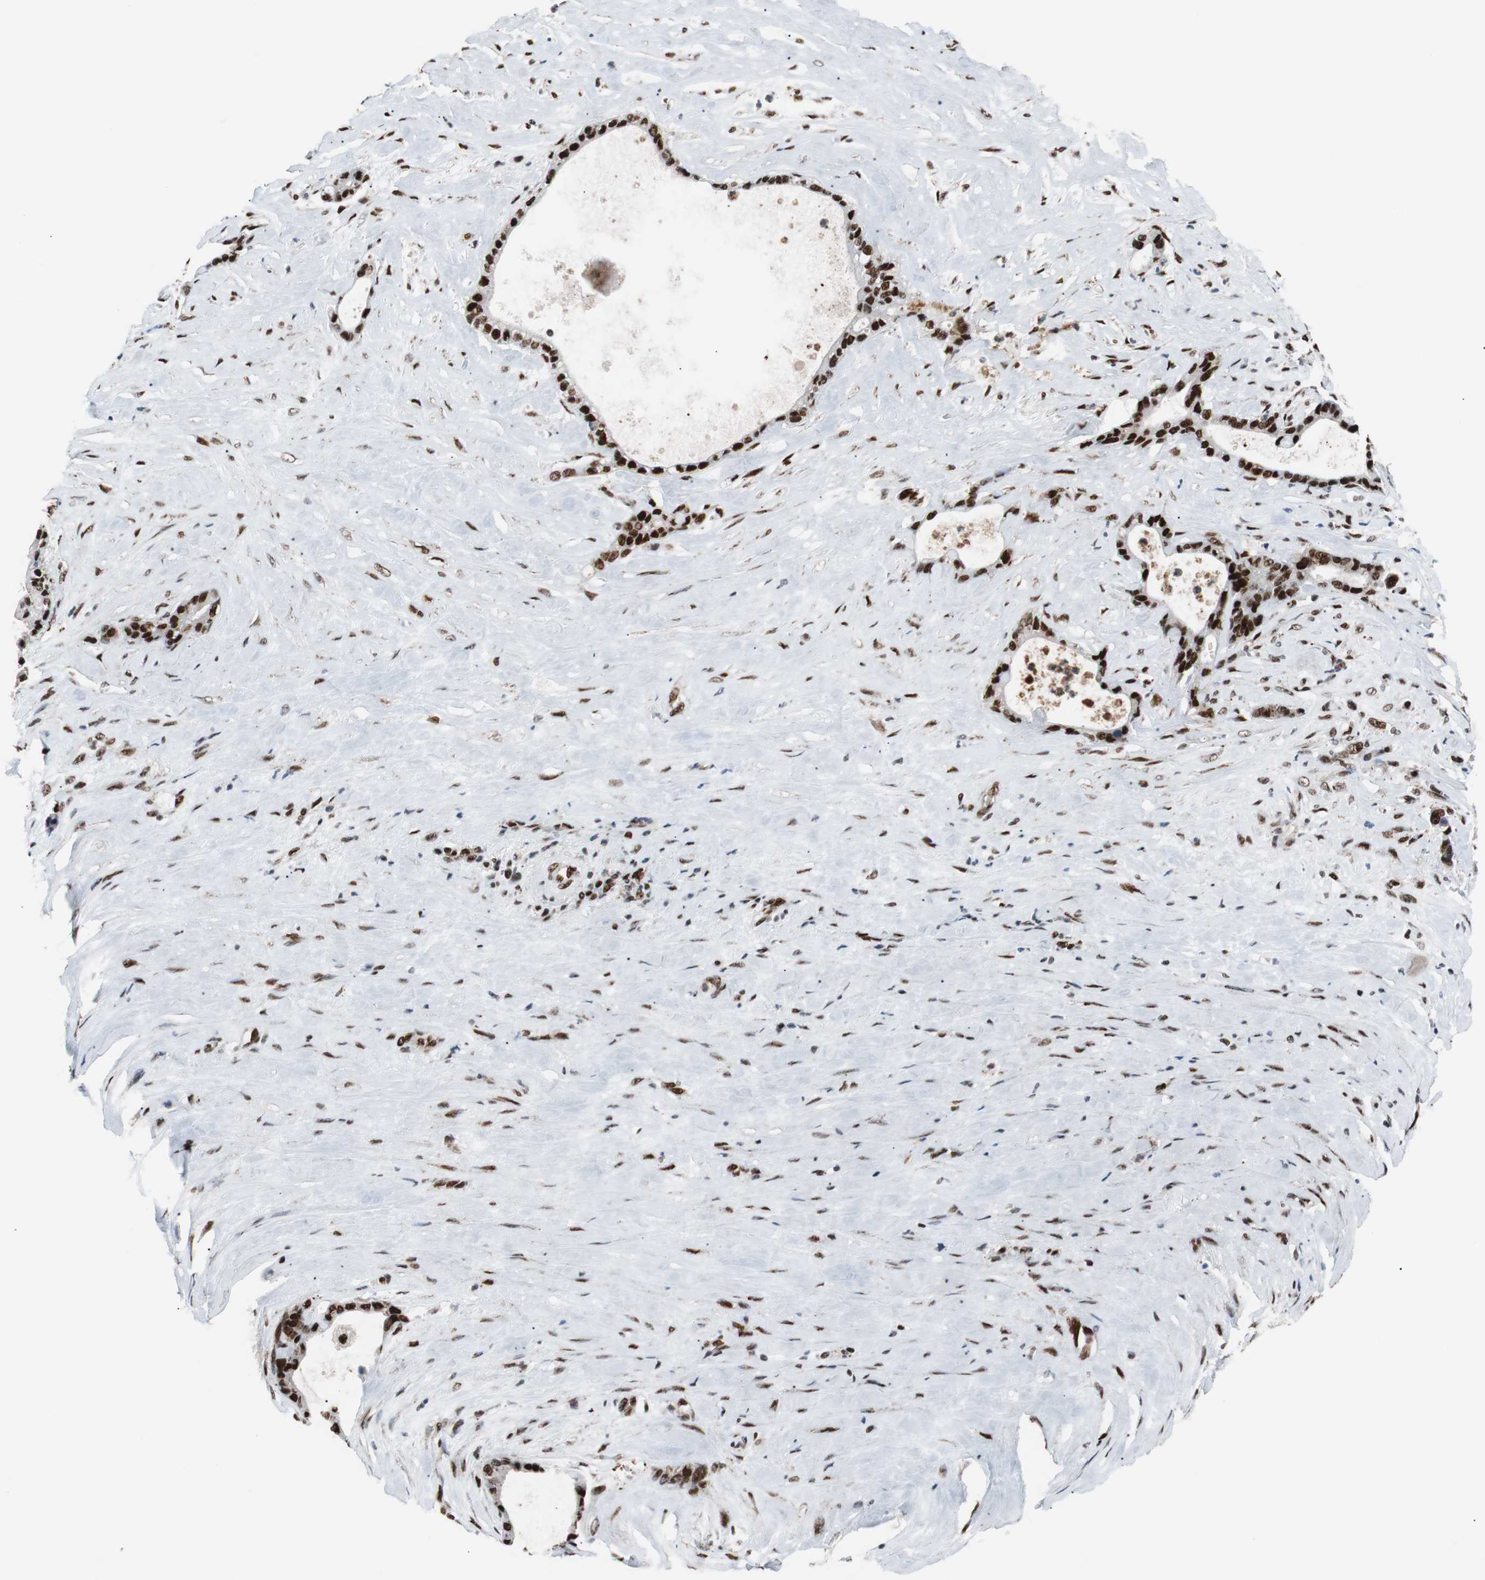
{"staining": {"intensity": "strong", "quantity": ">75%", "location": "nuclear"}, "tissue": "liver cancer", "cell_type": "Tumor cells", "image_type": "cancer", "snomed": [{"axis": "morphology", "description": "Cholangiocarcinoma"}, {"axis": "topography", "description": "Liver"}], "caption": "Immunohistochemical staining of human liver cholangiocarcinoma shows strong nuclear protein expression in about >75% of tumor cells.", "gene": "NBL1", "patient": {"sex": "female", "age": 55}}